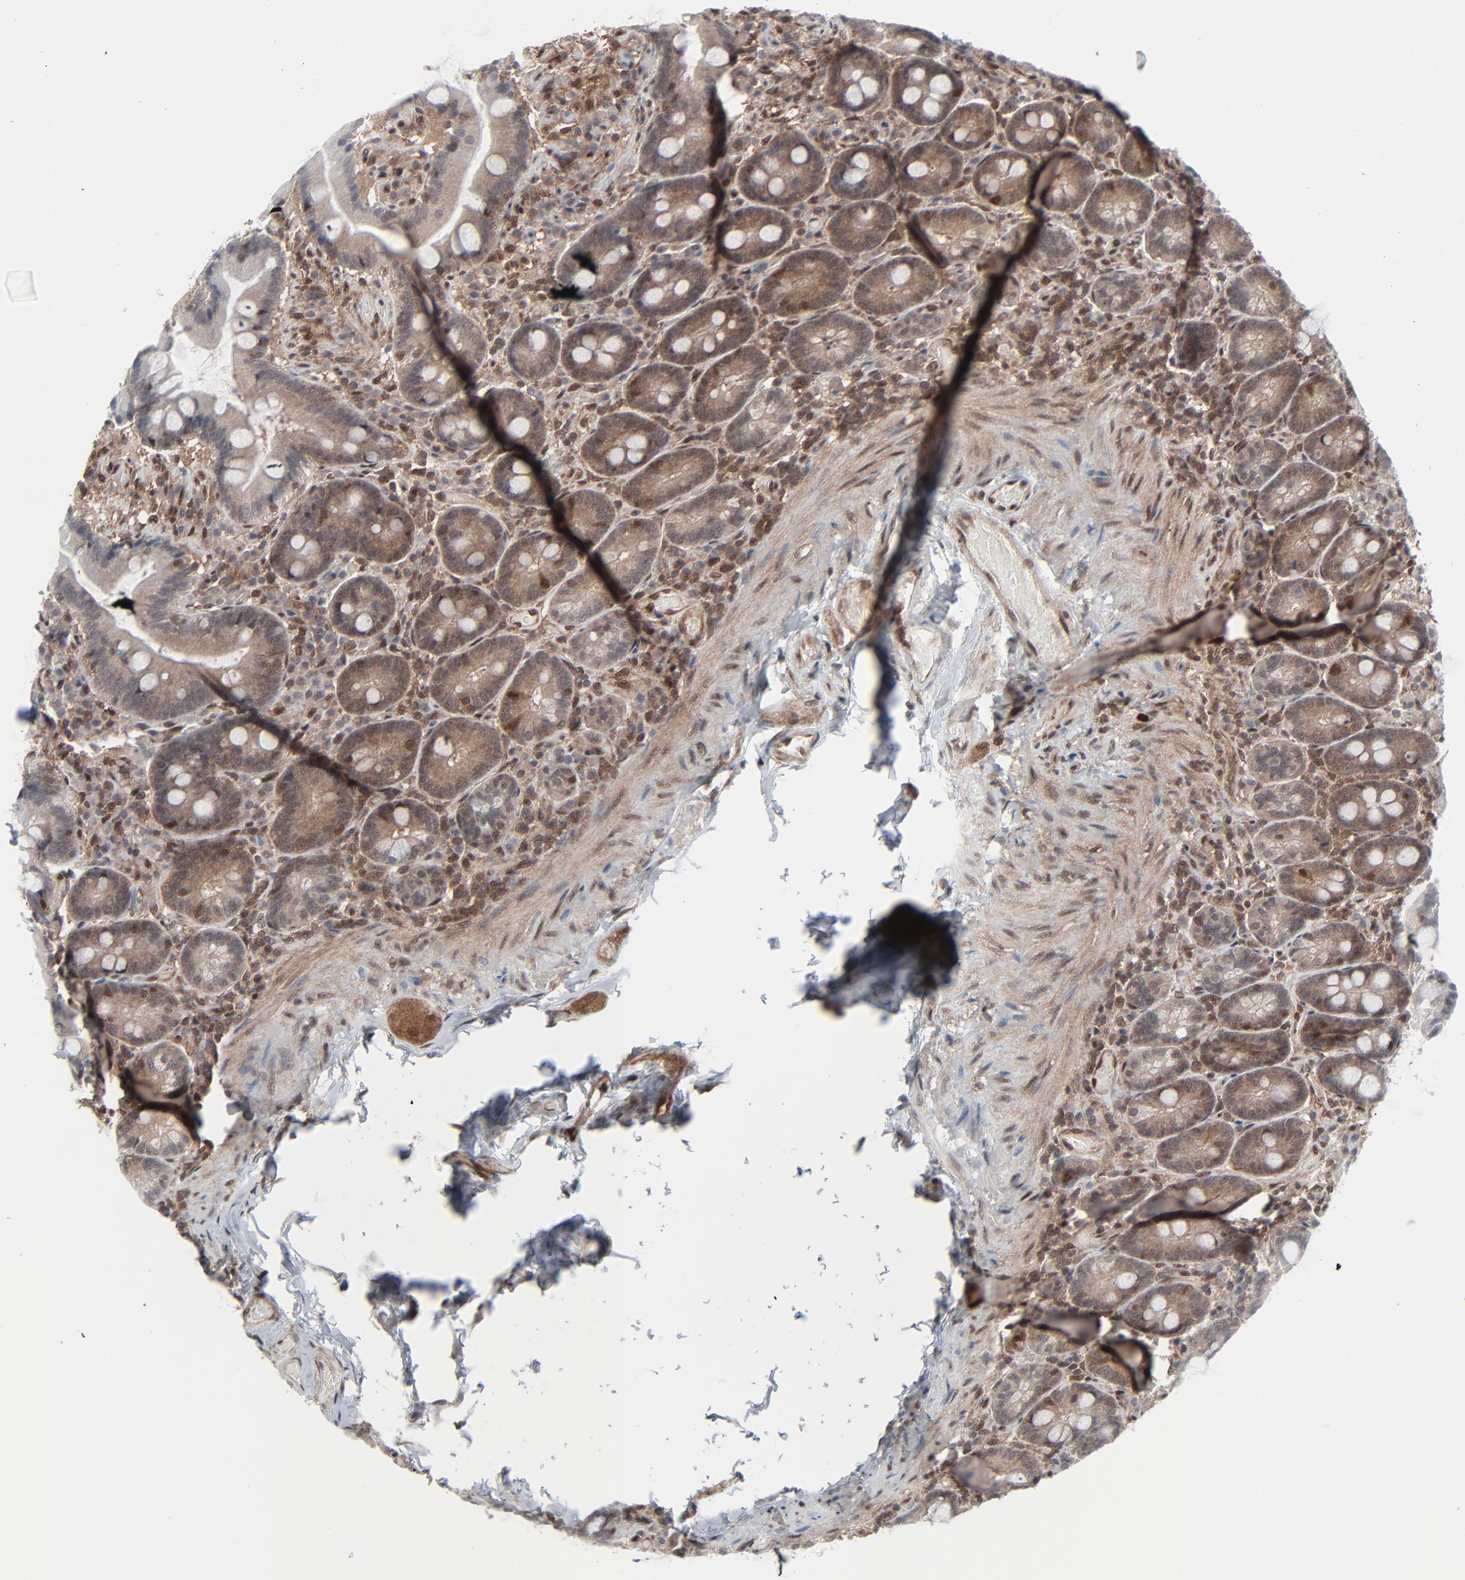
{"staining": {"intensity": "weak", "quantity": ">75%", "location": "cytoplasmic/membranous"}, "tissue": "duodenum", "cell_type": "Glandular cells", "image_type": "normal", "snomed": [{"axis": "morphology", "description": "Normal tissue, NOS"}, {"axis": "topography", "description": "Duodenum"}], "caption": "Weak cytoplasmic/membranous staining is seen in about >75% of glandular cells in unremarkable duodenum.", "gene": "AKT1", "patient": {"sex": "male", "age": 66}}